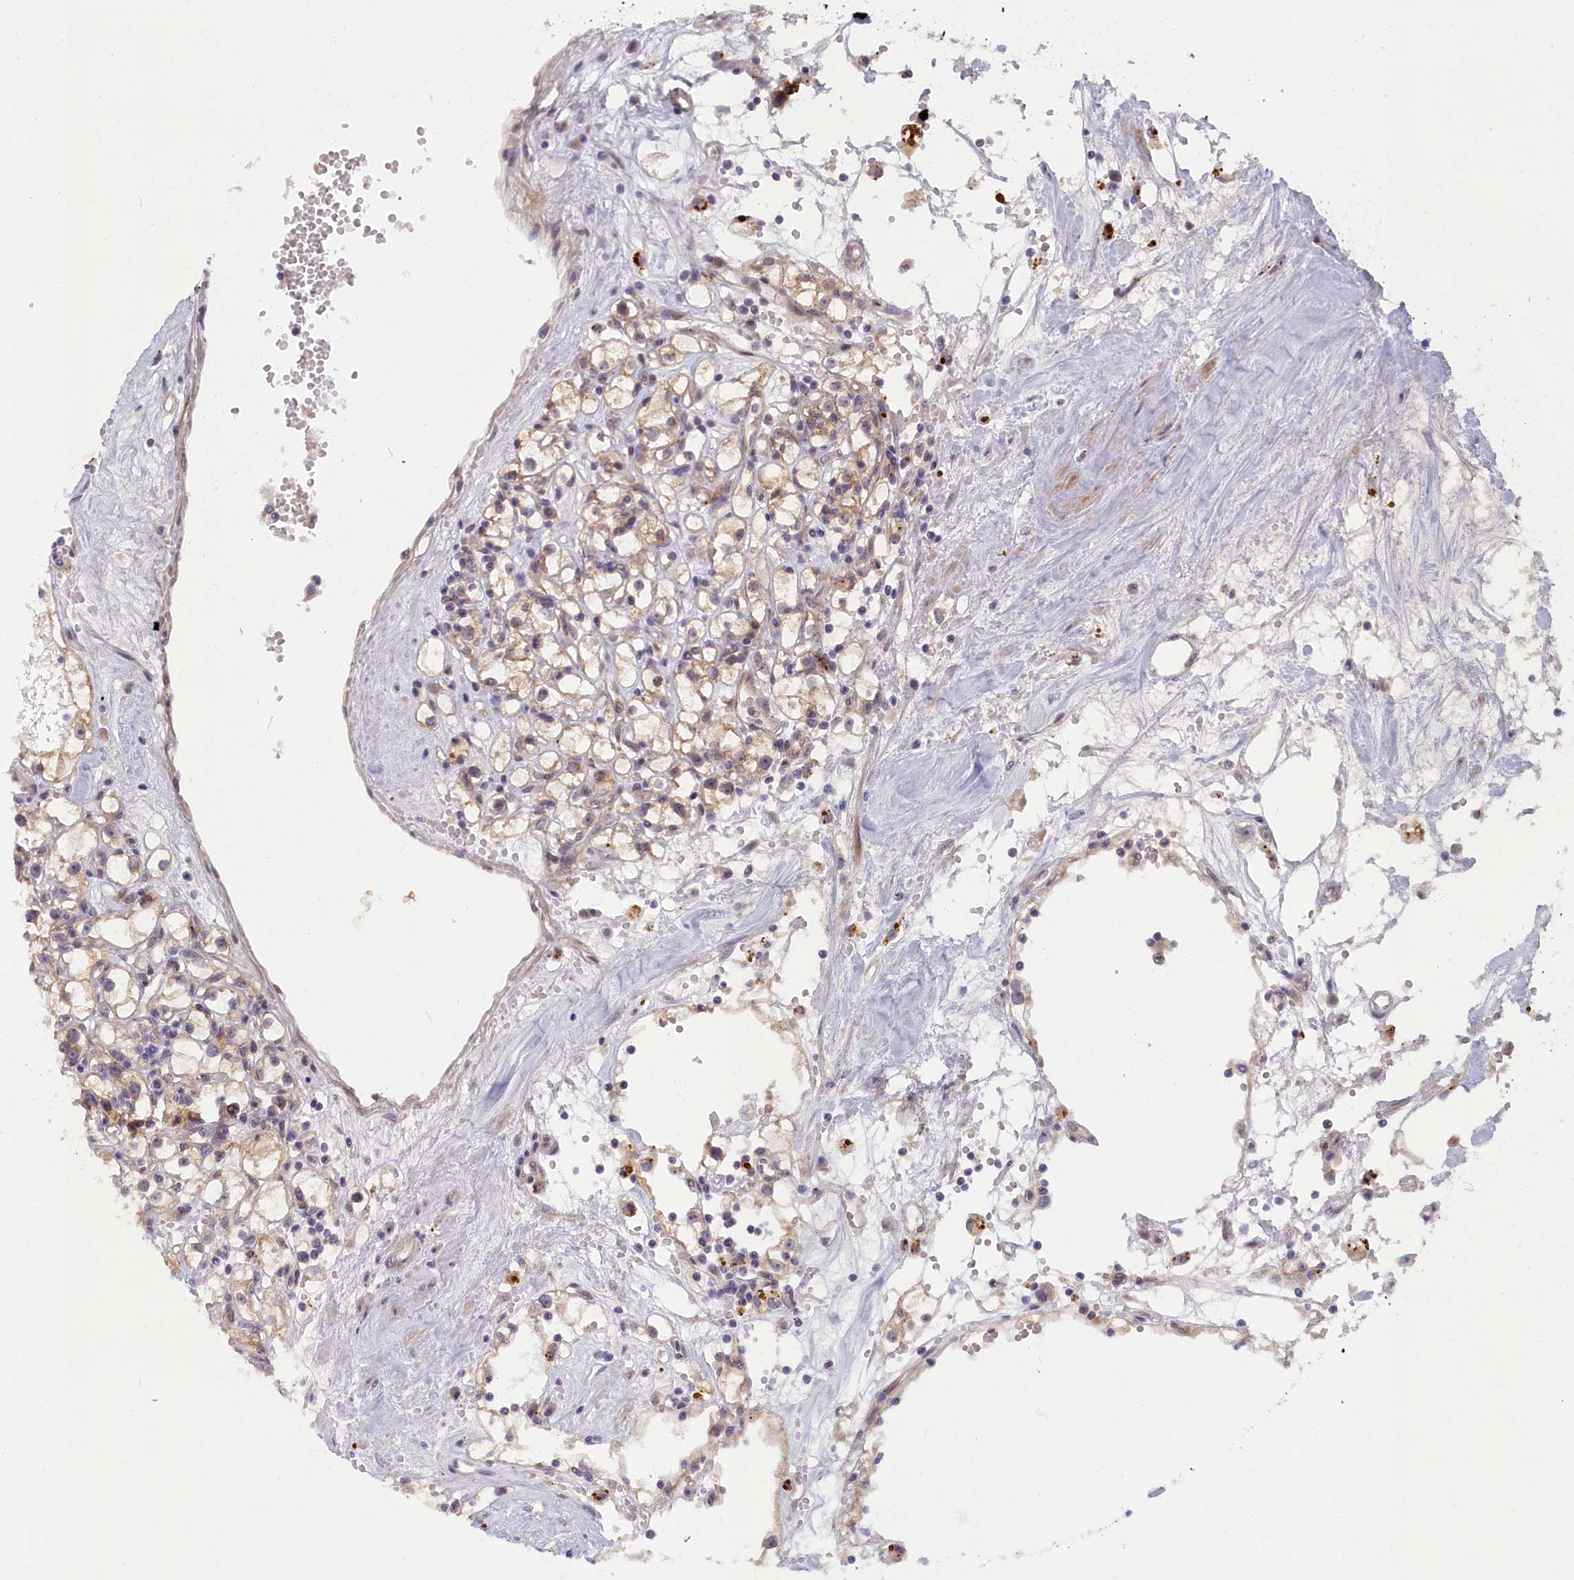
{"staining": {"intensity": "weak", "quantity": "<25%", "location": "cytoplasmic/membranous"}, "tissue": "renal cancer", "cell_type": "Tumor cells", "image_type": "cancer", "snomed": [{"axis": "morphology", "description": "Adenocarcinoma, NOS"}, {"axis": "topography", "description": "Kidney"}], "caption": "Image shows no protein staining in tumor cells of renal cancer tissue. (DAB (3,3'-diaminobenzidine) IHC with hematoxylin counter stain).", "gene": "FCSK", "patient": {"sex": "male", "age": 56}}